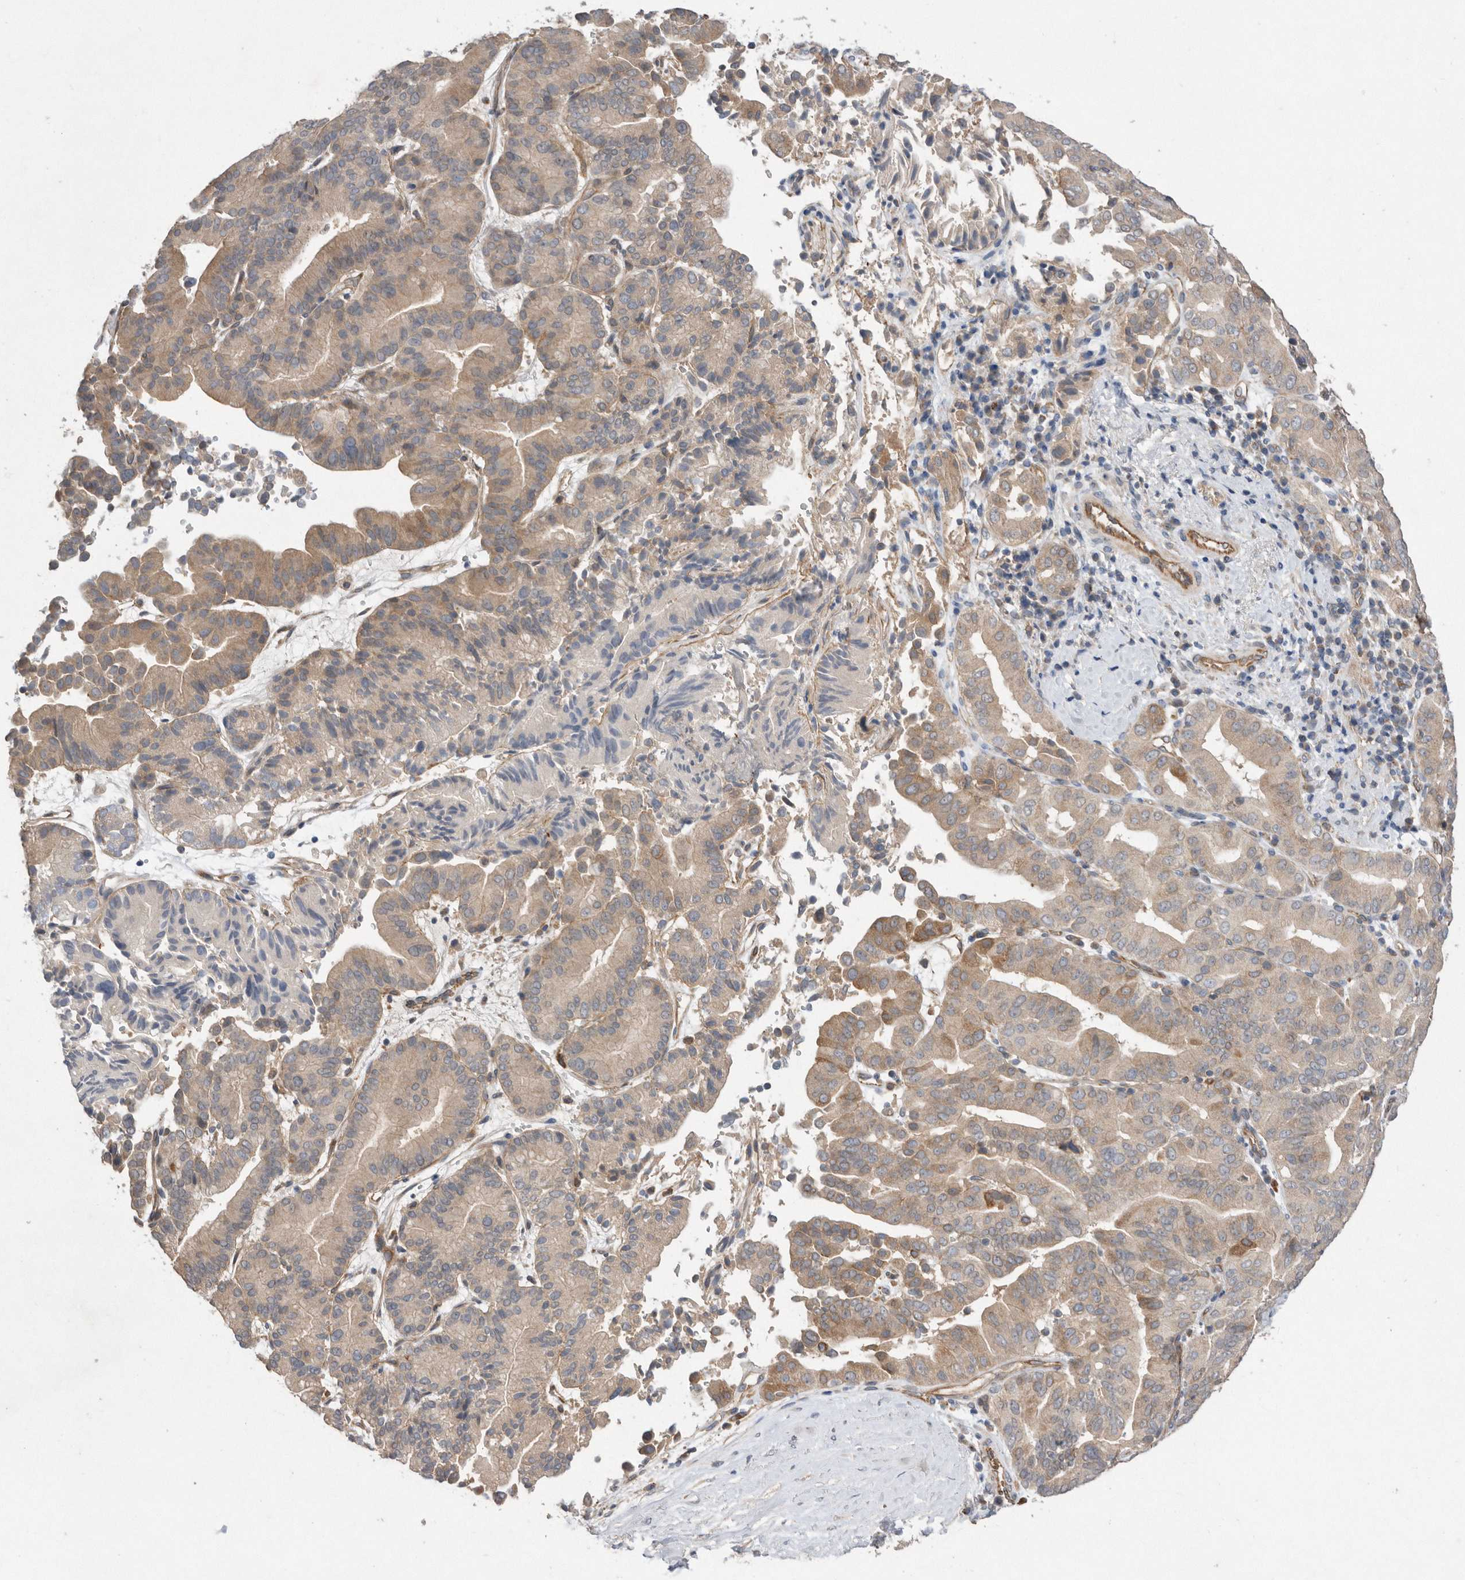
{"staining": {"intensity": "moderate", "quantity": "<25%", "location": "cytoplasmic/membranous"}, "tissue": "liver cancer", "cell_type": "Tumor cells", "image_type": "cancer", "snomed": [{"axis": "morphology", "description": "Cholangiocarcinoma"}, {"axis": "topography", "description": "Liver"}], "caption": "Immunohistochemical staining of liver cancer (cholangiocarcinoma) exhibits moderate cytoplasmic/membranous protein positivity in approximately <25% of tumor cells. (Stains: DAB in brown, nuclei in blue, Microscopy: brightfield microscopy at high magnification).", "gene": "PON2", "patient": {"sex": "female", "age": 75}}